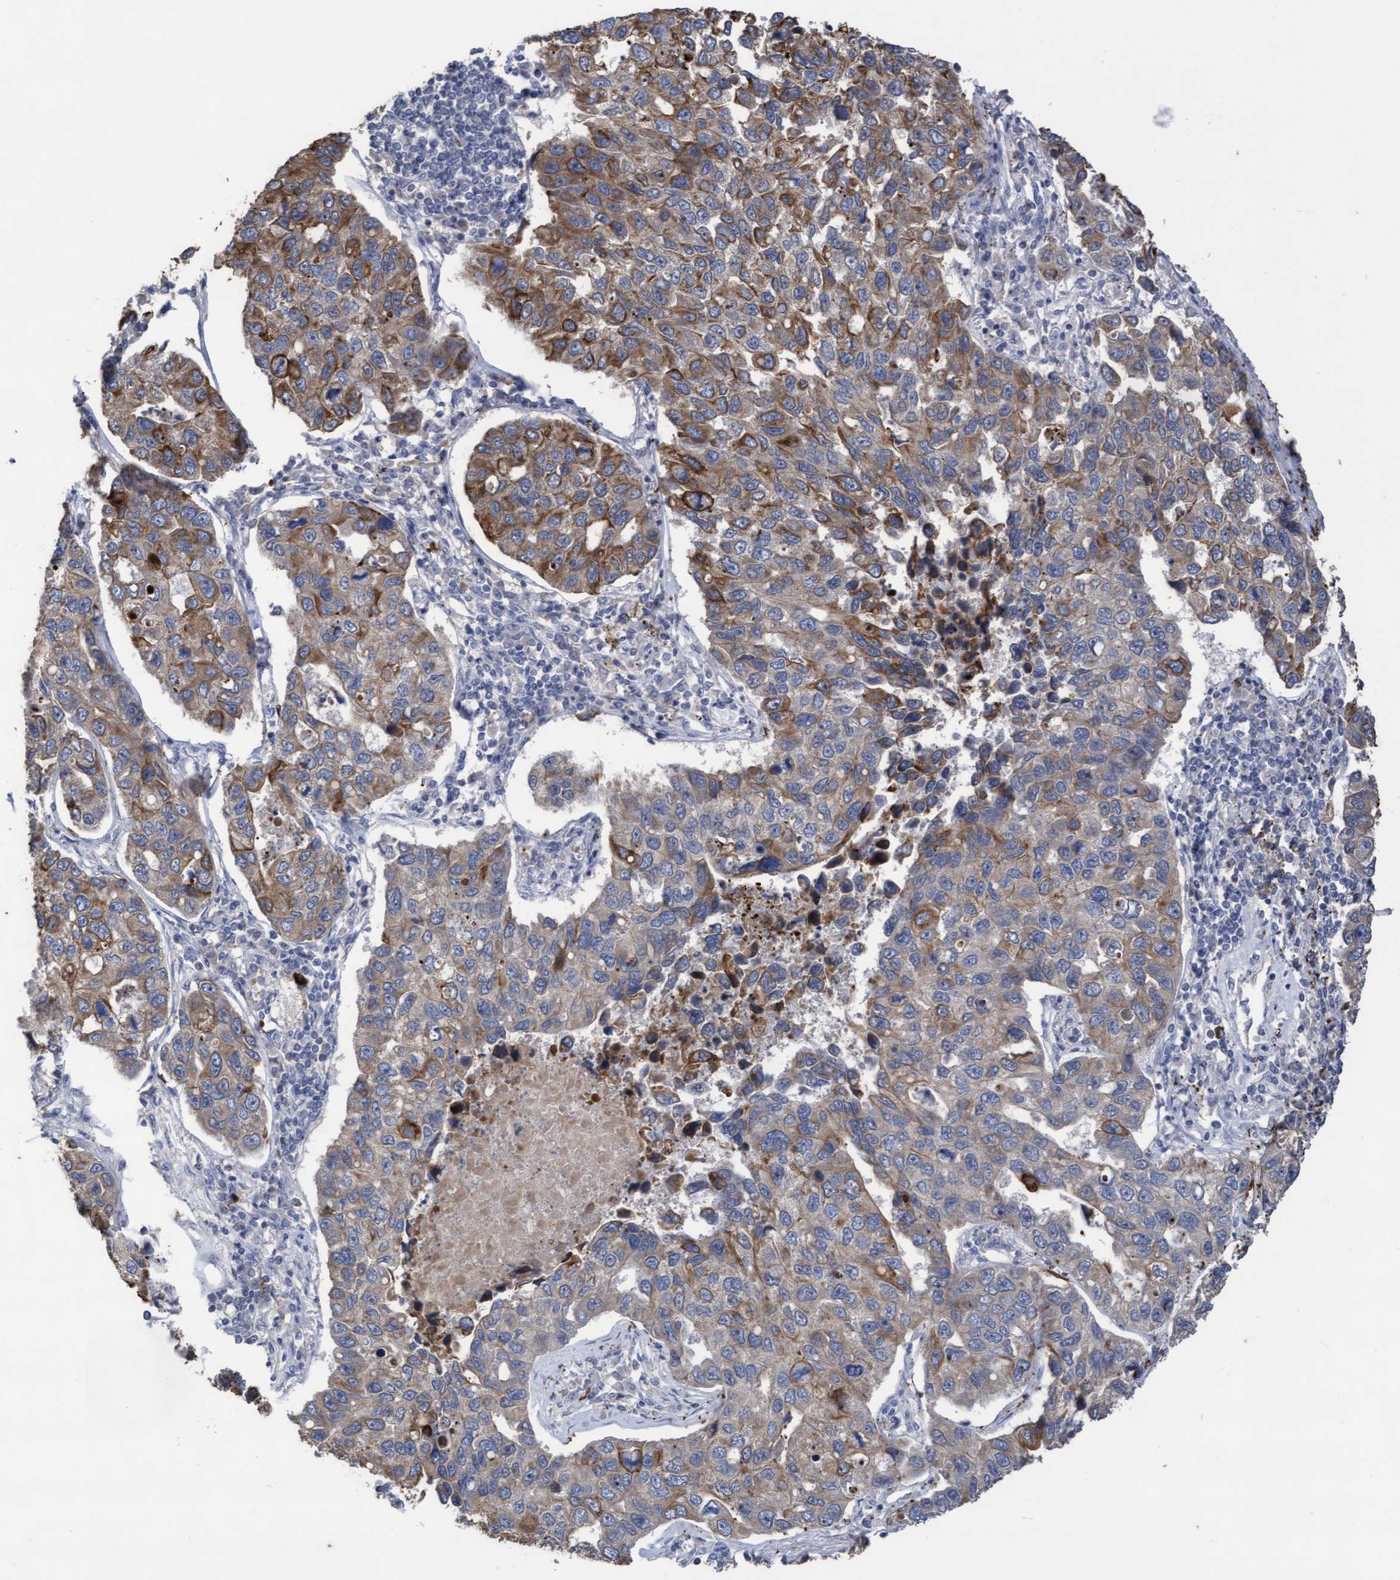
{"staining": {"intensity": "weak", "quantity": ">75%", "location": "cytoplasmic/membranous"}, "tissue": "lung cancer", "cell_type": "Tumor cells", "image_type": "cancer", "snomed": [{"axis": "morphology", "description": "Adenocarcinoma, NOS"}, {"axis": "topography", "description": "Lung"}], "caption": "Immunohistochemical staining of adenocarcinoma (lung) displays low levels of weak cytoplasmic/membranous expression in approximately >75% of tumor cells.", "gene": "KRT24", "patient": {"sex": "male", "age": 64}}